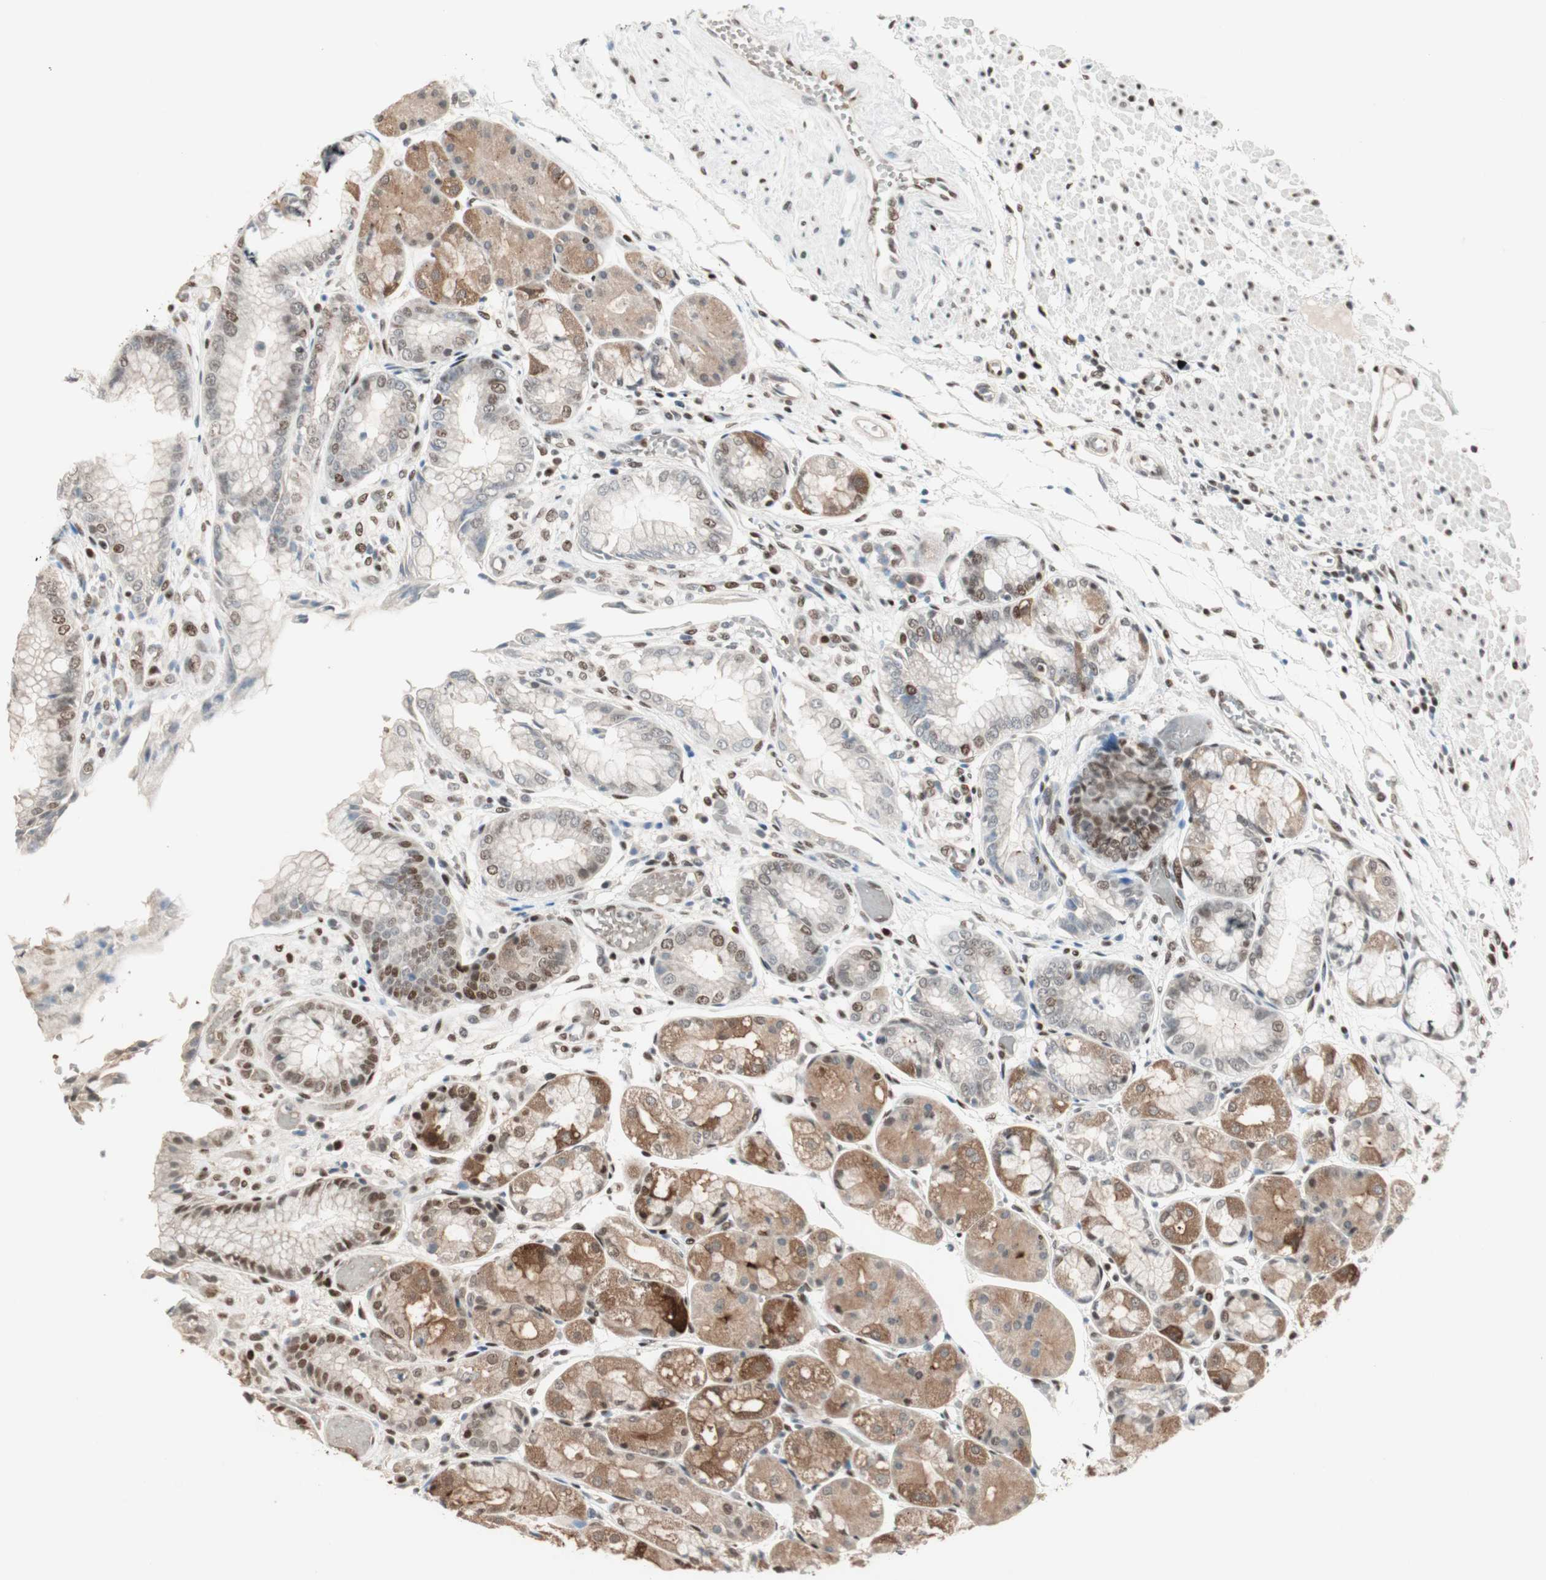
{"staining": {"intensity": "moderate", "quantity": ">75%", "location": "cytoplasmic/membranous,nuclear"}, "tissue": "stomach", "cell_type": "Glandular cells", "image_type": "normal", "snomed": [{"axis": "morphology", "description": "Normal tissue, NOS"}, {"axis": "topography", "description": "Stomach, upper"}], "caption": "Stomach stained with immunohistochemistry reveals moderate cytoplasmic/membranous,nuclear staining in about >75% of glandular cells. (DAB (3,3'-diaminobenzidine) = brown stain, brightfield microscopy at high magnification).", "gene": "MDC1", "patient": {"sex": "male", "age": 72}}